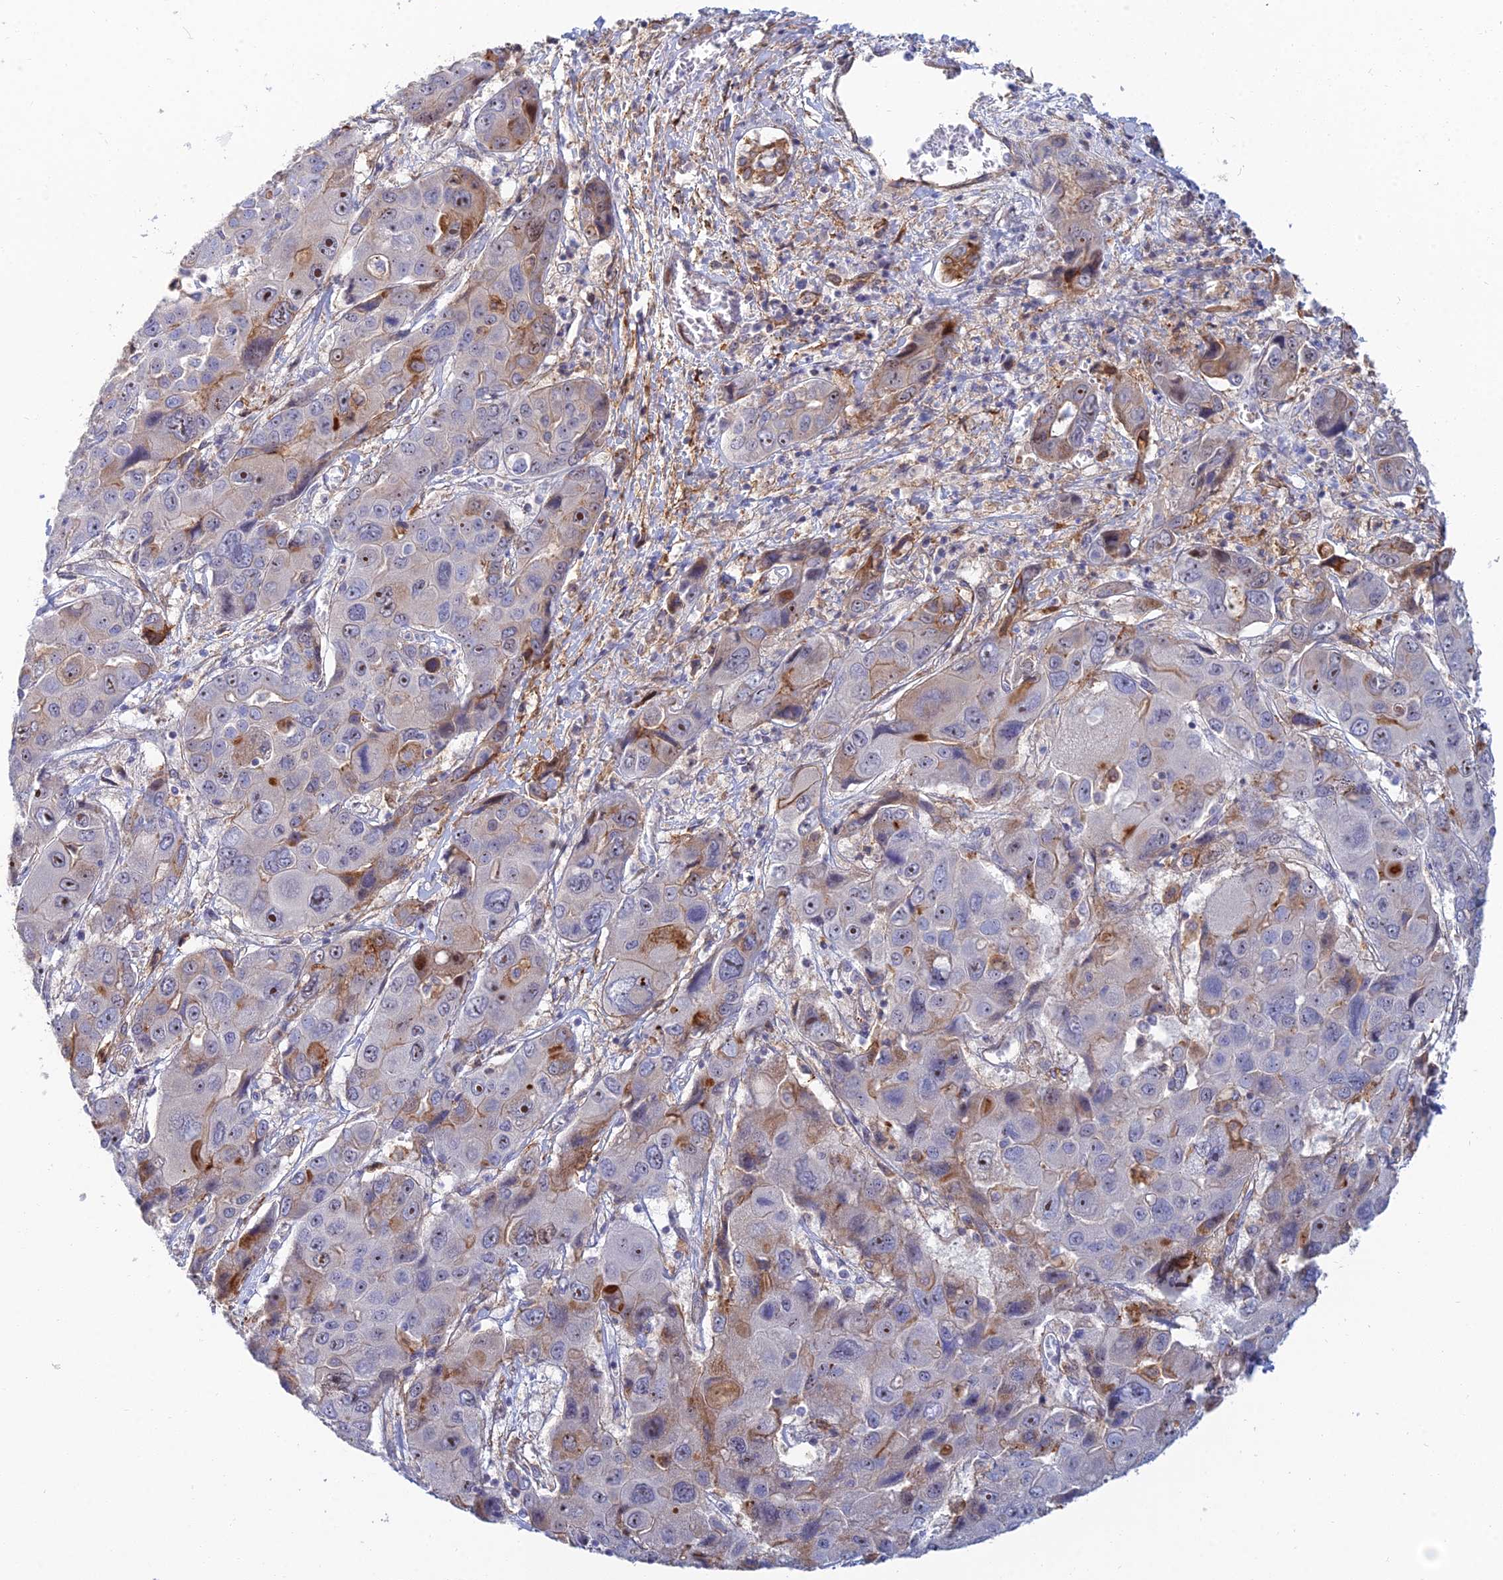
{"staining": {"intensity": "moderate", "quantity": "<25%", "location": "cytoplasmic/membranous,nuclear"}, "tissue": "liver cancer", "cell_type": "Tumor cells", "image_type": "cancer", "snomed": [{"axis": "morphology", "description": "Cholangiocarcinoma"}, {"axis": "topography", "description": "Liver"}], "caption": "Immunohistochemical staining of human liver cancer demonstrates low levels of moderate cytoplasmic/membranous and nuclear staining in about <25% of tumor cells. (brown staining indicates protein expression, while blue staining denotes nuclei).", "gene": "TRIM43B", "patient": {"sex": "male", "age": 67}}